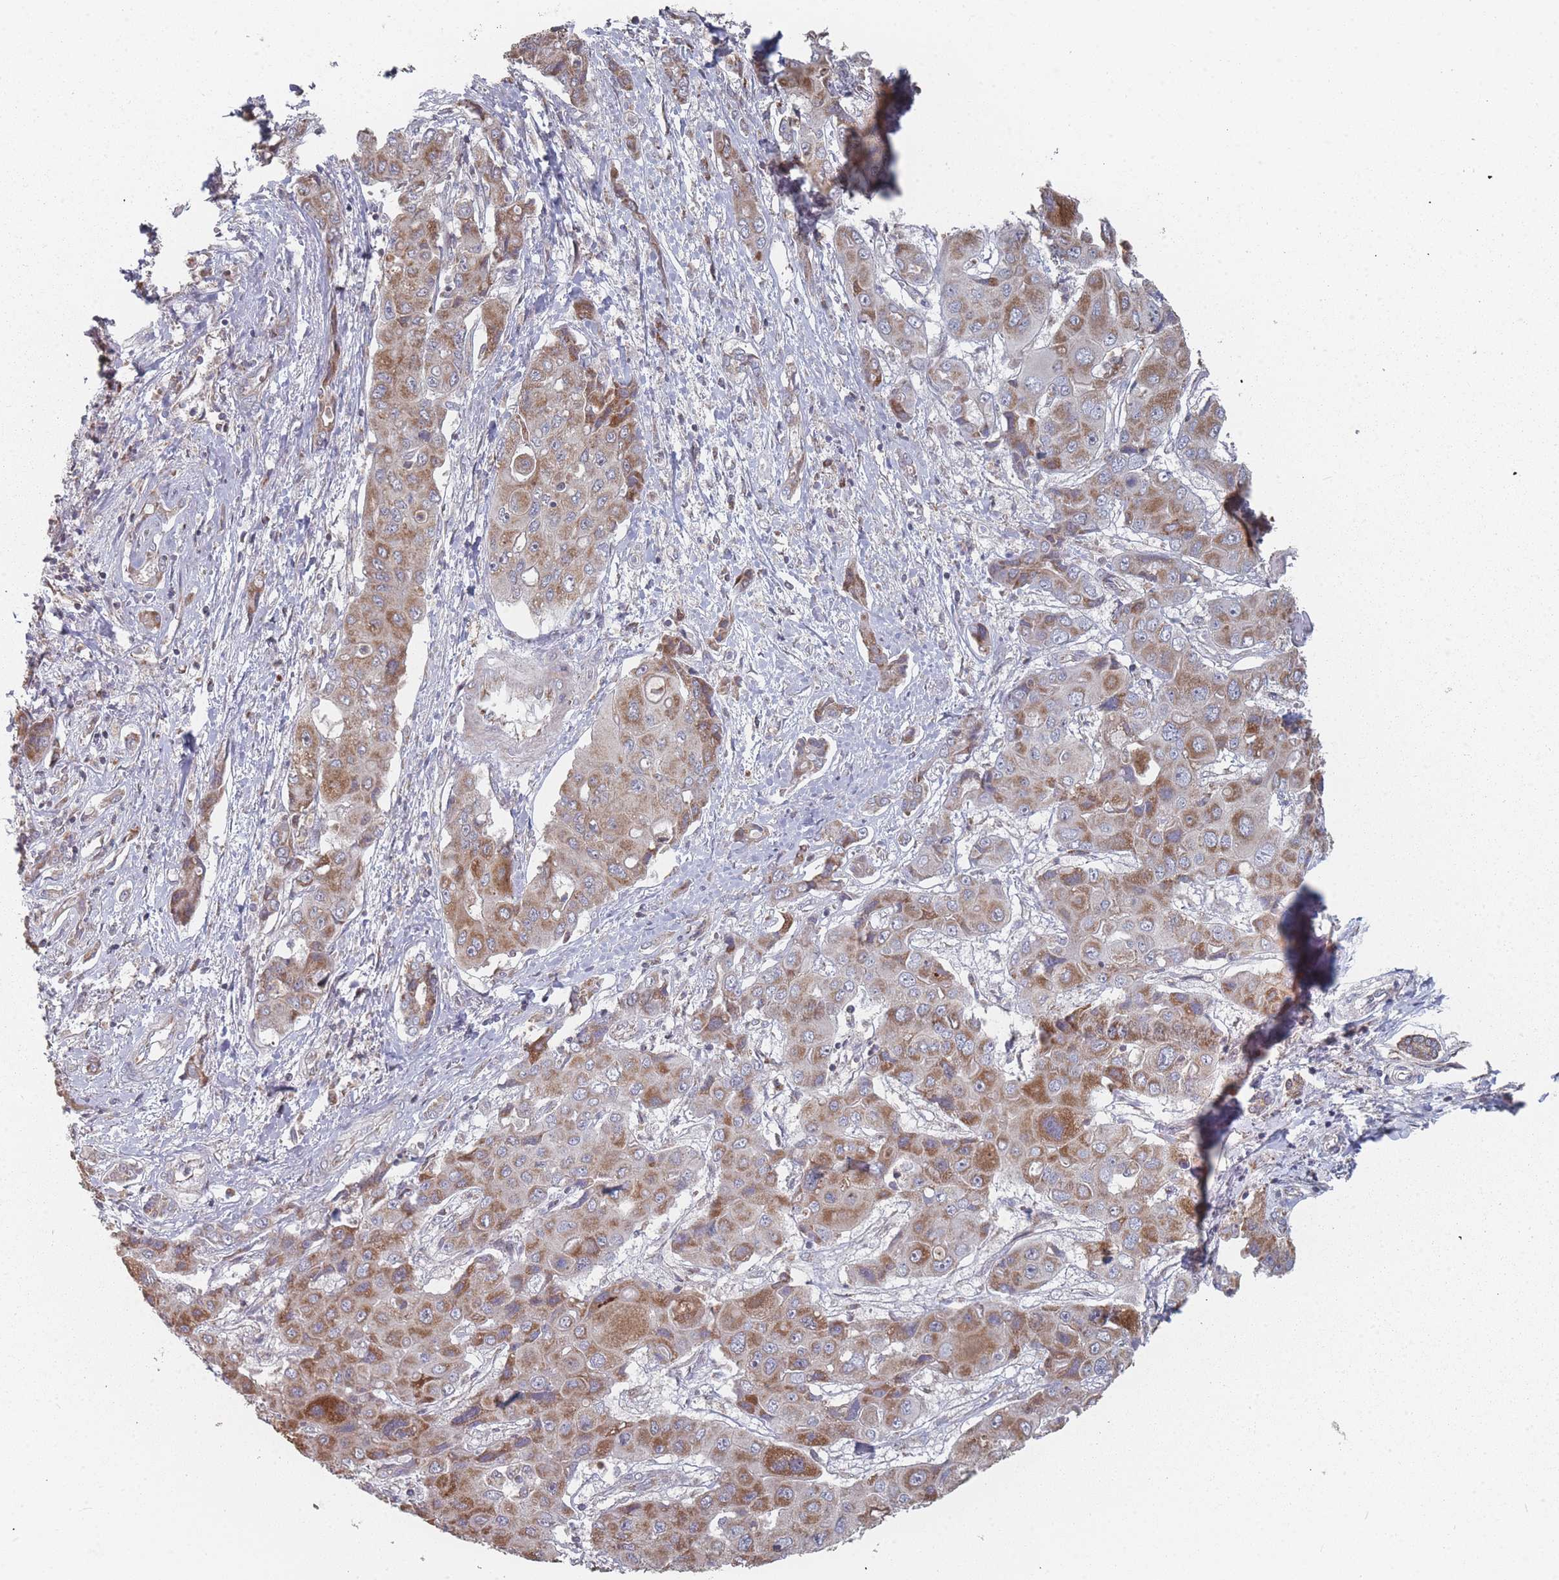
{"staining": {"intensity": "moderate", "quantity": ">75%", "location": "cytoplasmic/membranous"}, "tissue": "liver cancer", "cell_type": "Tumor cells", "image_type": "cancer", "snomed": [{"axis": "morphology", "description": "Cholangiocarcinoma"}, {"axis": "topography", "description": "Liver"}], "caption": "Immunohistochemistry (IHC) (DAB) staining of cholangiocarcinoma (liver) reveals moderate cytoplasmic/membranous protein positivity in about >75% of tumor cells. (DAB (3,3'-diaminobenzidine) IHC with brightfield microscopy, high magnification).", "gene": "PSMB3", "patient": {"sex": "male", "age": 67}}